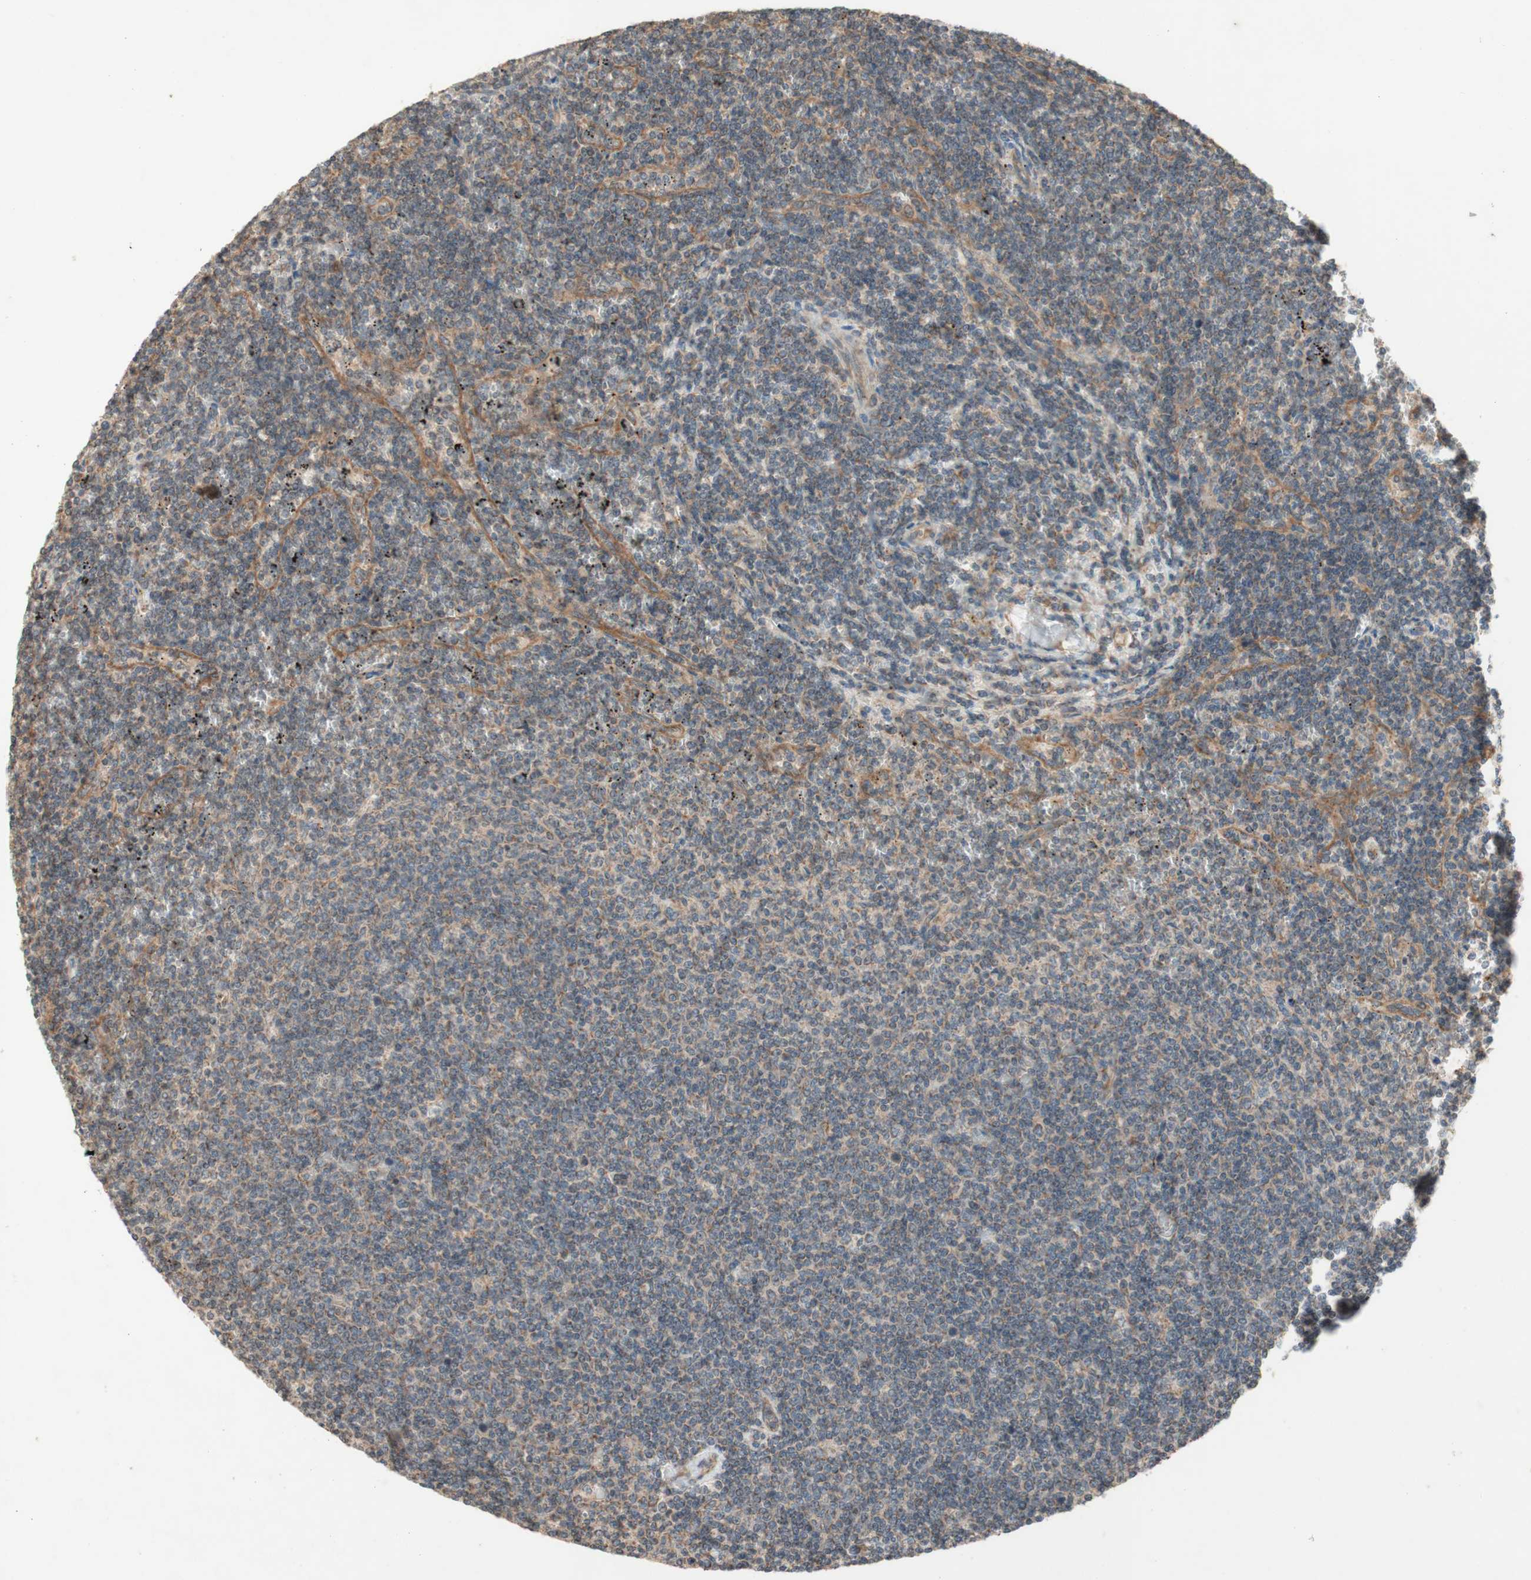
{"staining": {"intensity": "weak", "quantity": ">75%", "location": "cytoplasmic/membranous"}, "tissue": "lymphoma", "cell_type": "Tumor cells", "image_type": "cancer", "snomed": [{"axis": "morphology", "description": "Malignant lymphoma, non-Hodgkin's type, Low grade"}, {"axis": "topography", "description": "Spleen"}], "caption": "Tumor cells exhibit weak cytoplasmic/membranous staining in approximately >75% of cells in malignant lymphoma, non-Hodgkin's type (low-grade). Using DAB (brown) and hematoxylin (blue) stains, captured at high magnification using brightfield microscopy.", "gene": "SOCS2", "patient": {"sex": "female", "age": 50}}